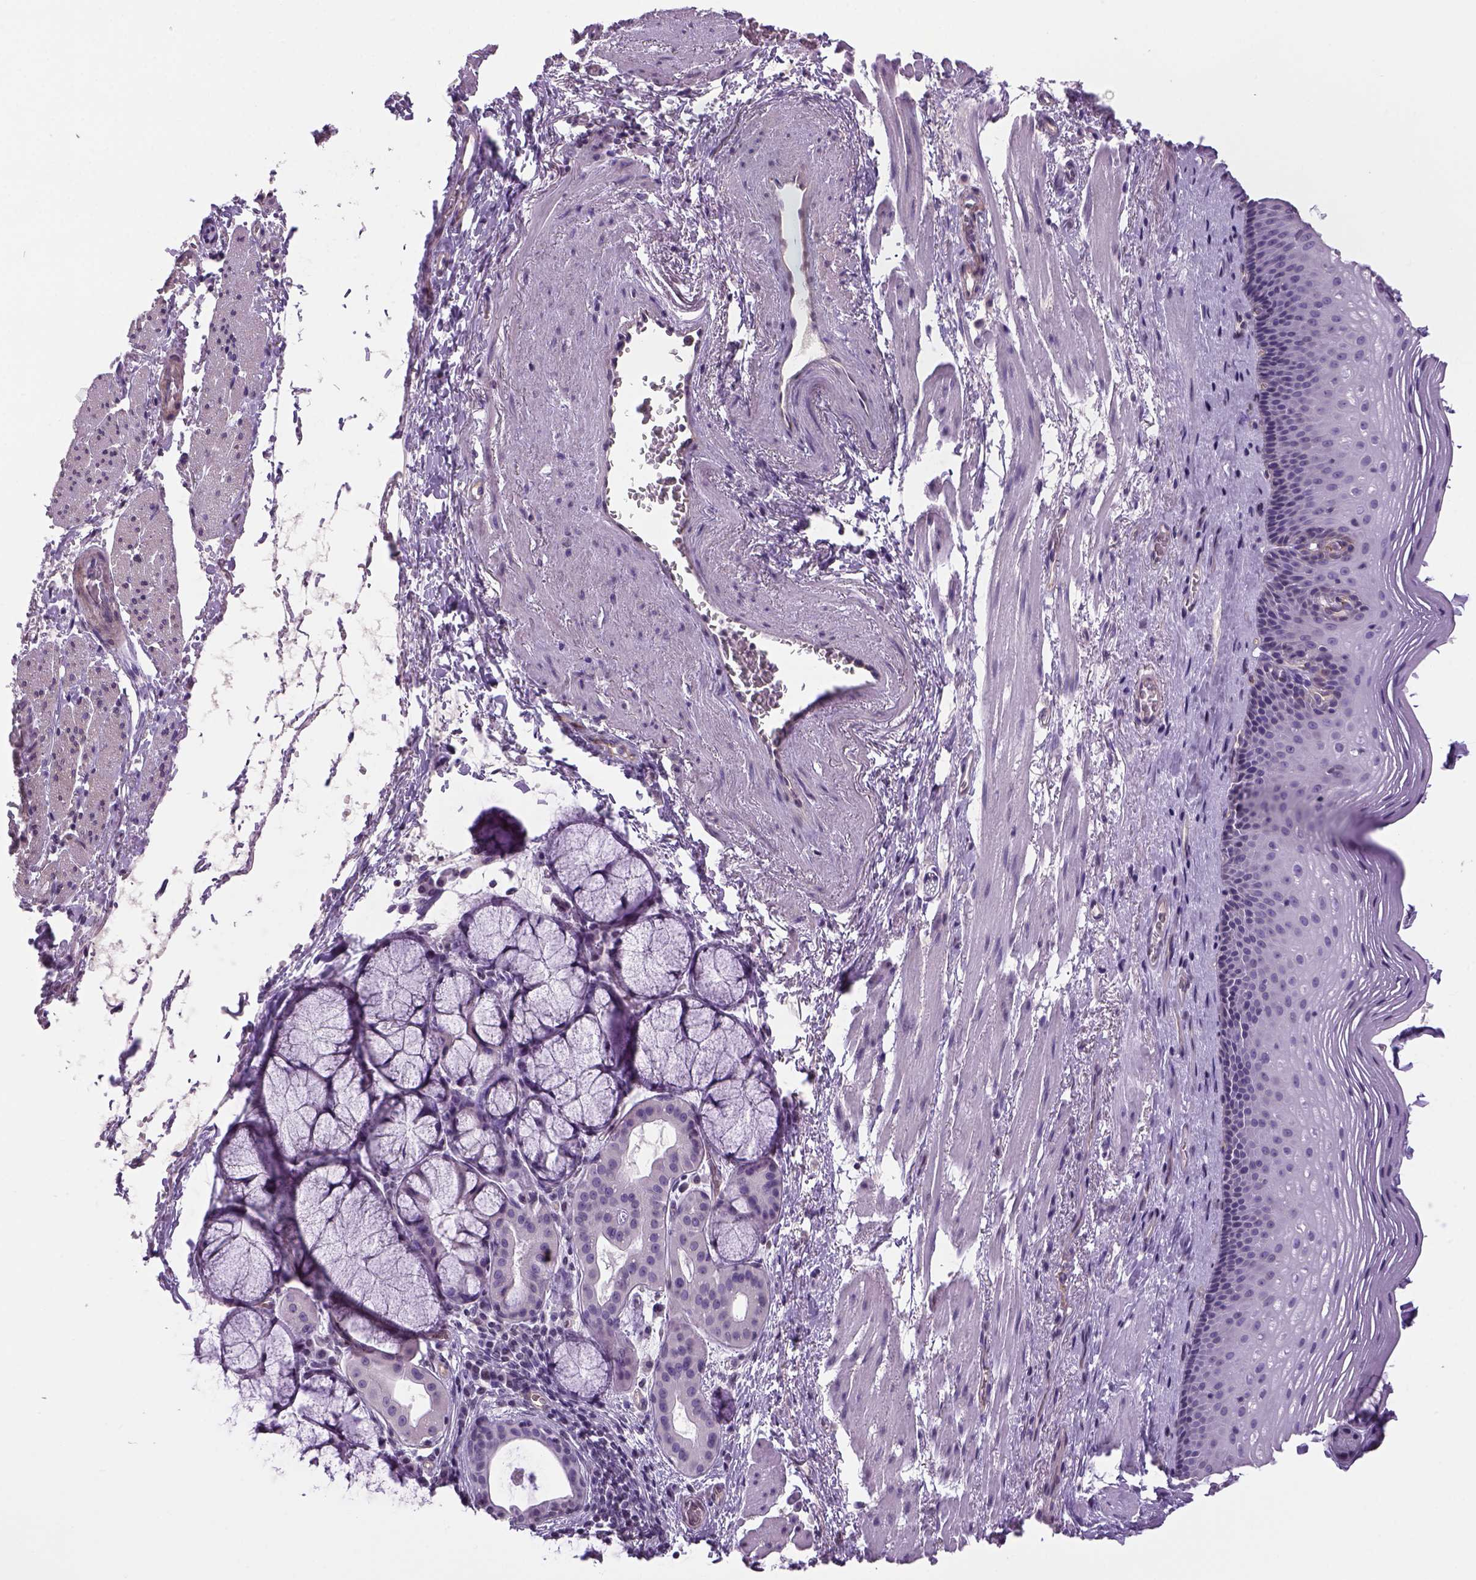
{"staining": {"intensity": "negative", "quantity": "none", "location": "none"}, "tissue": "esophagus", "cell_type": "Squamous epithelial cells", "image_type": "normal", "snomed": [{"axis": "morphology", "description": "Normal tissue, NOS"}, {"axis": "topography", "description": "Esophagus"}], "caption": "Immunohistochemical staining of benign human esophagus displays no significant positivity in squamous epithelial cells. (Brightfield microscopy of DAB IHC at high magnification).", "gene": "PRRT1", "patient": {"sex": "male", "age": 76}}